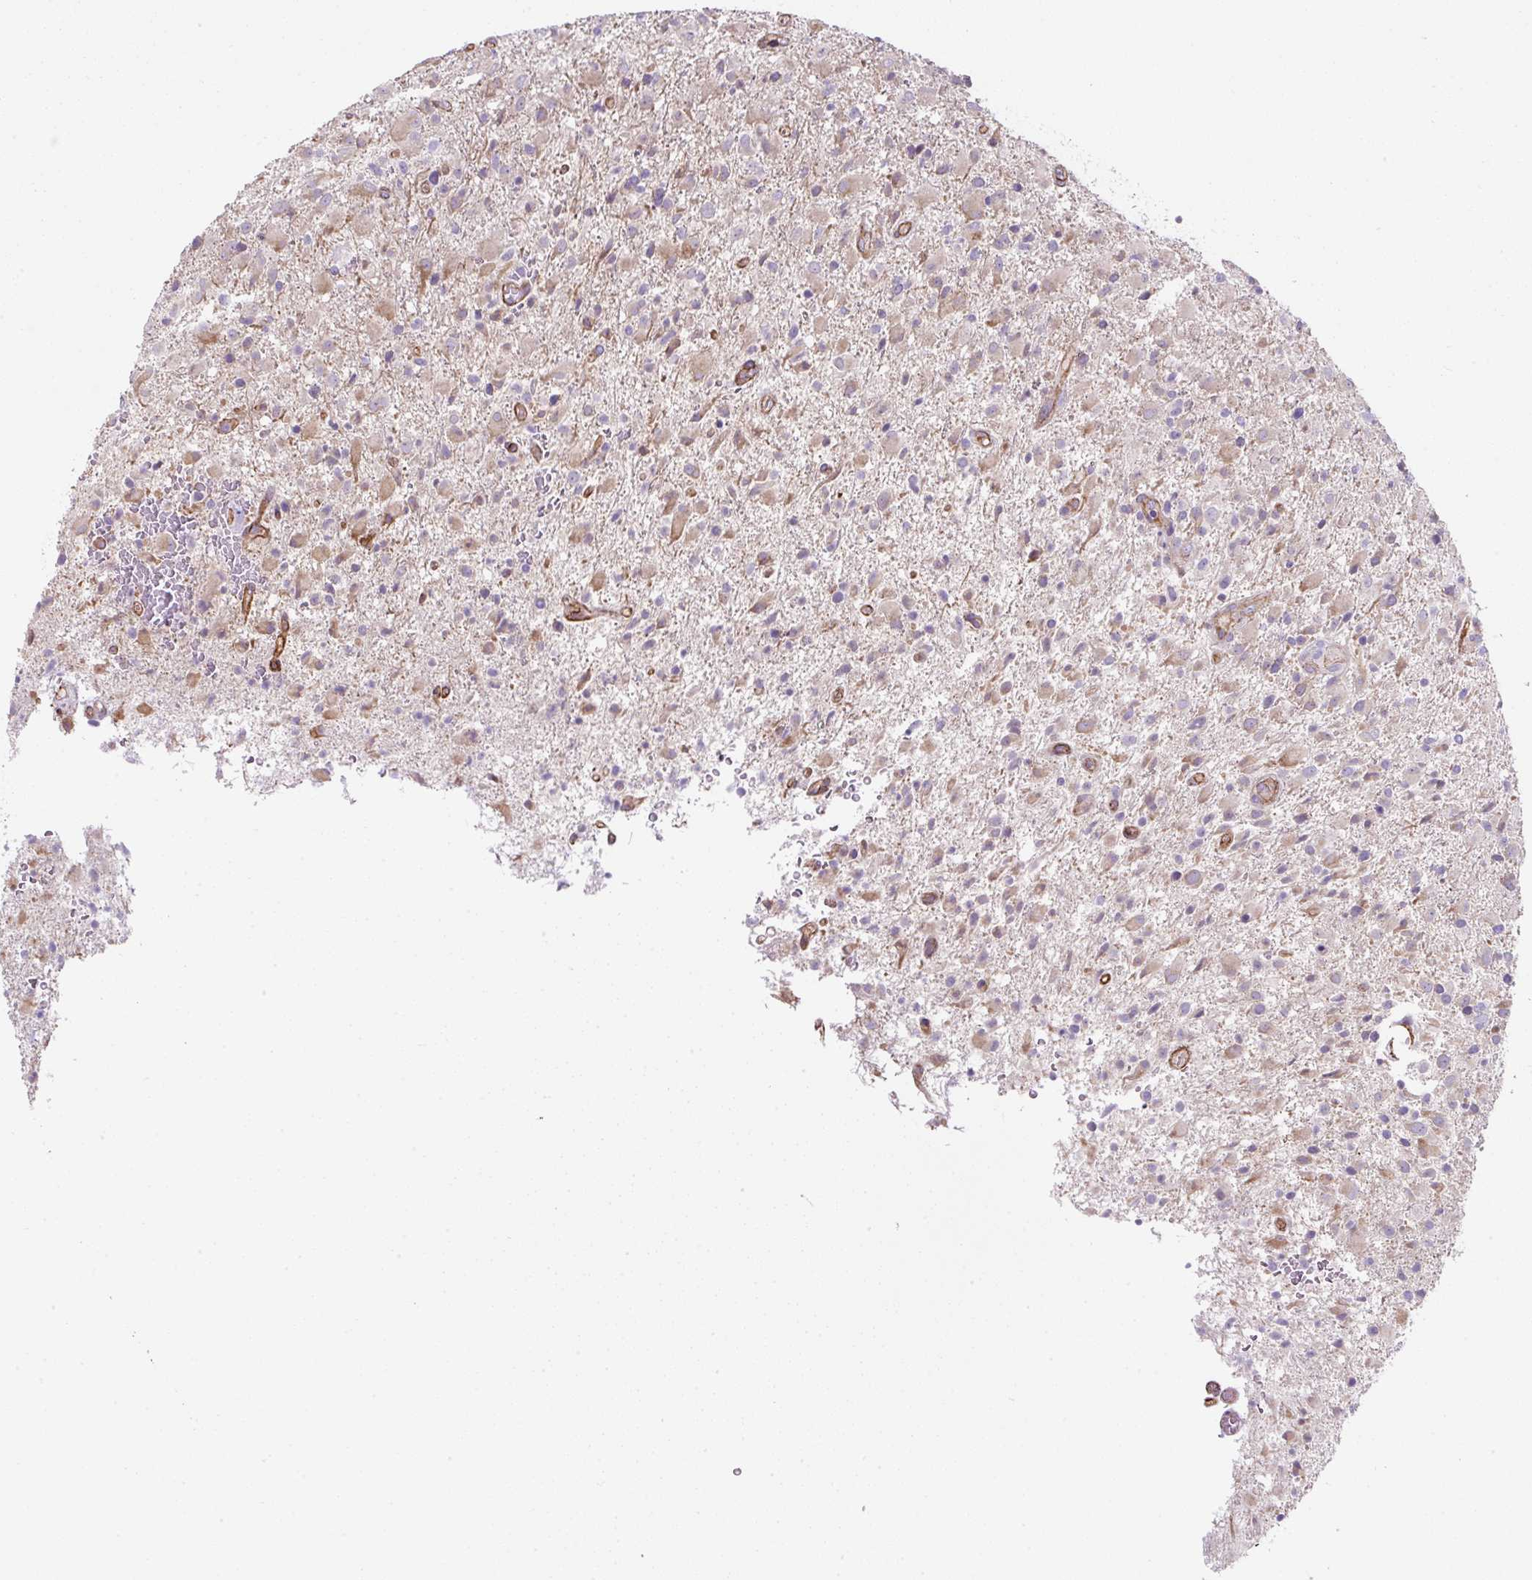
{"staining": {"intensity": "weak", "quantity": "25%-75%", "location": "cytoplasmic/membranous"}, "tissue": "glioma", "cell_type": "Tumor cells", "image_type": "cancer", "snomed": [{"axis": "morphology", "description": "Glioma, malignant, Low grade"}, {"axis": "topography", "description": "Brain"}], "caption": "Protein staining of malignant low-grade glioma tissue demonstrates weak cytoplasmic/membranous expression in about 25%-75% of tumor cells. The staining was performed using DAB to visualize the protein expression in brown, while the nuclei were stained in blue with hematoxylin (Magnification: 20x).", "gene": "ANKUB1", "patient": {"sex": "male", "age": 65}}